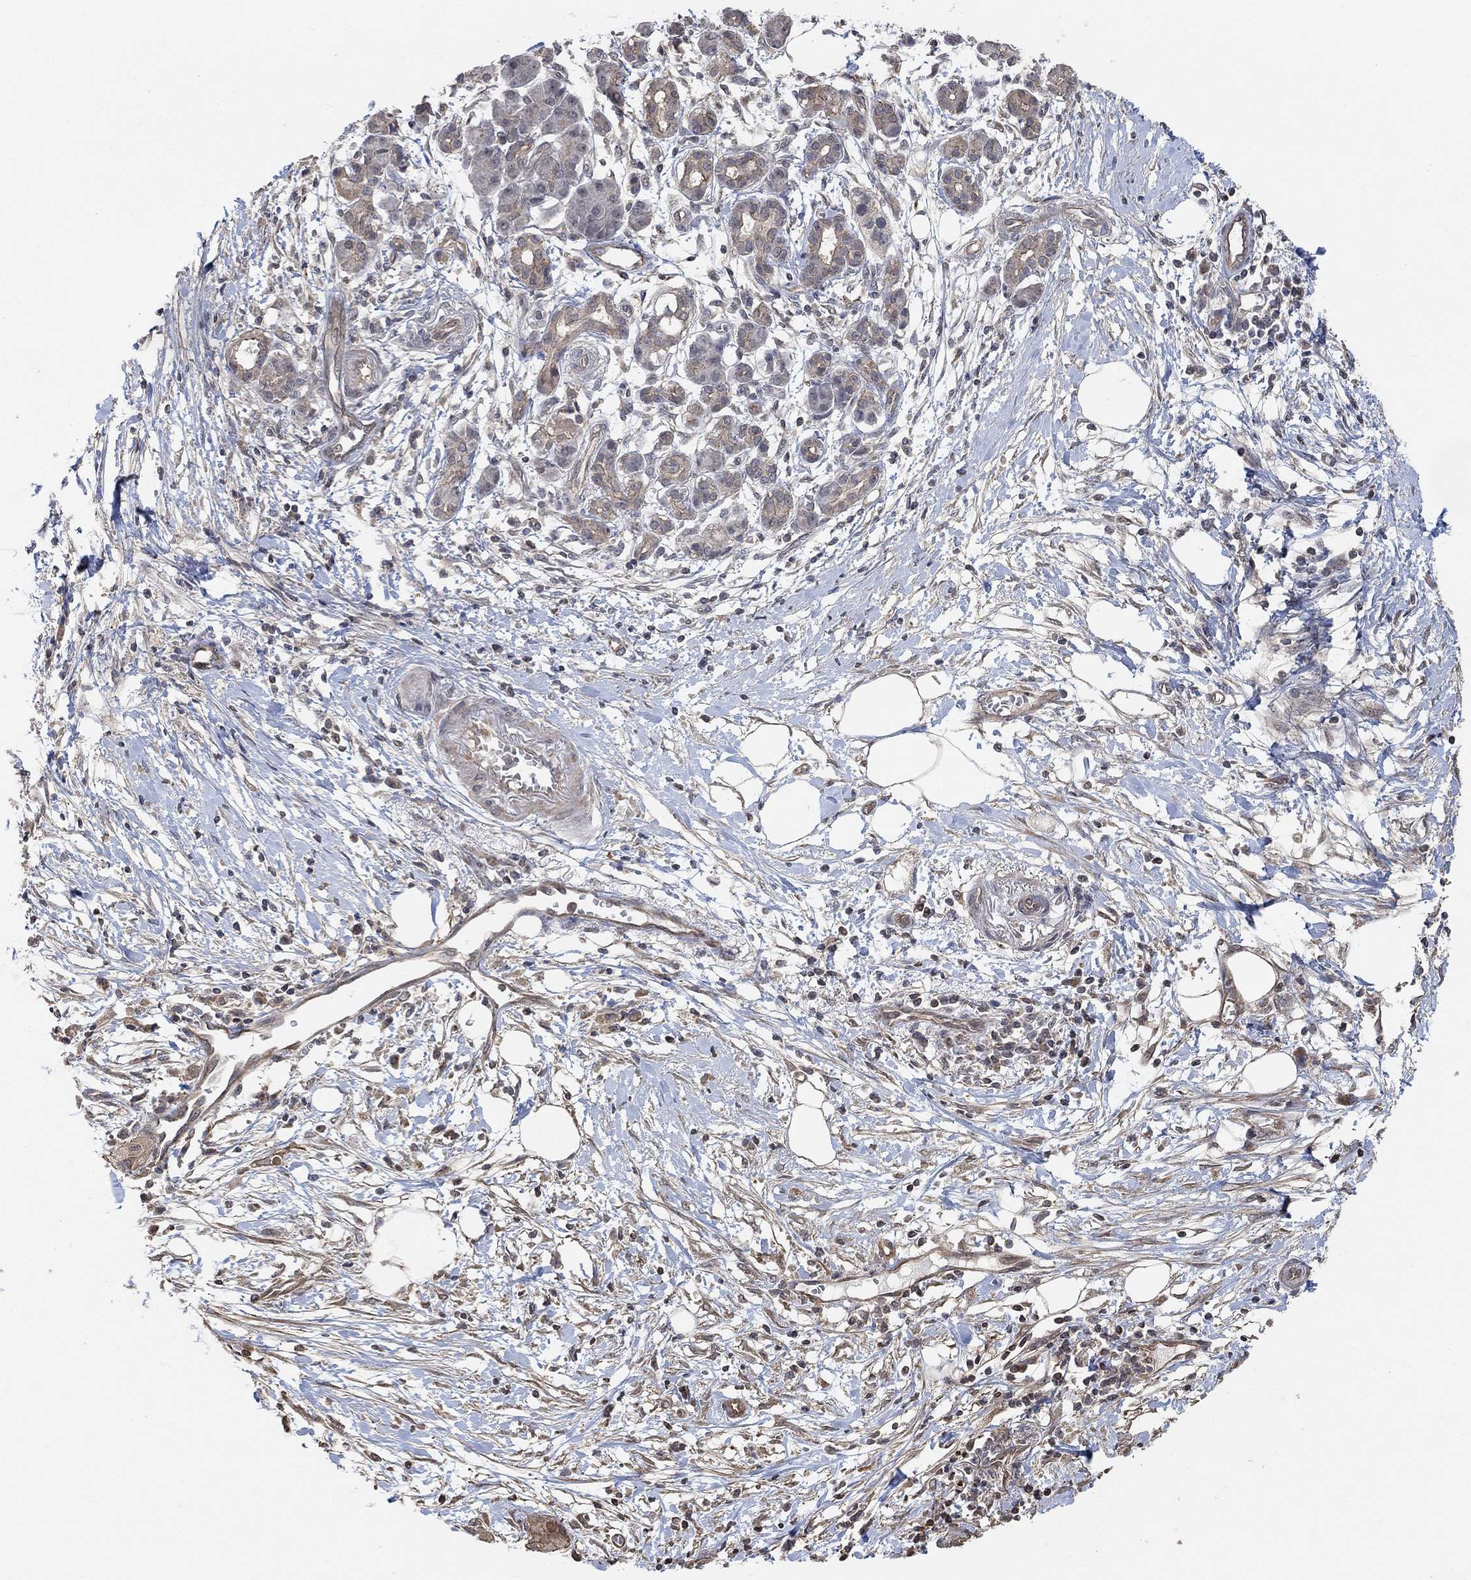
{"staining": {"intensity": "weak", "quantity": "<25%", "location": "cytoplasmic/membranous"}, "tissue": "pancreatic cancer", "cell_type": "Tumor cells", "image_type": "cancer", "snomed": [{"axis": "morphology", "description": "Adenocarcinoma, NOS"}, {"axis": "topography", "description": "Pancreas"}], "caption": "This is a histopathology image of IHC staining of pancreatic adenocarcinoma, which shows no expression in tumor cells.", "gene": "UNC5B", "patient": {"sex": "male", "age": 72}}